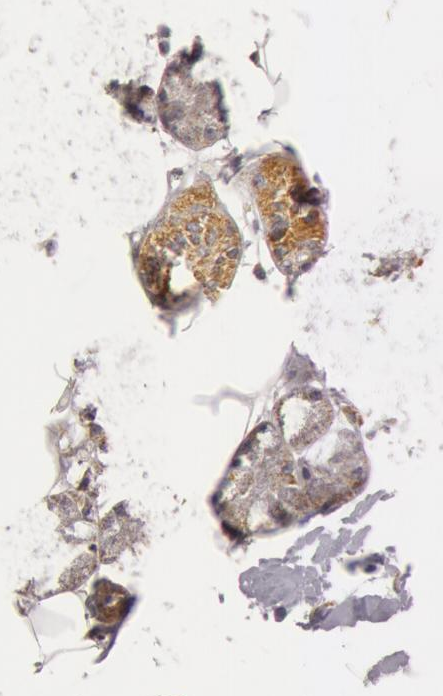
{"staining": {"intensity": "weak", "quantity": ">75%", "location": "cytoplasmic/membranous"}, "tissue": "salivary gland", "cell_type": "Glandular cells", "image_type": "normal", "snomed": [{"axis": "morphology", "description": "Normal tissue, NOS"}, {"axis": "morphology", "description": "Adenoma, NOS"}, {"axis": "topography", "description": "Salivary gland"}], "caption": "Weak cytoplasmic/membranous staining is seen in about >75% of glandular cells in unremarkable salivary gland.", "gene": "C7", "patient": {"sex": "female", "age": 32}}